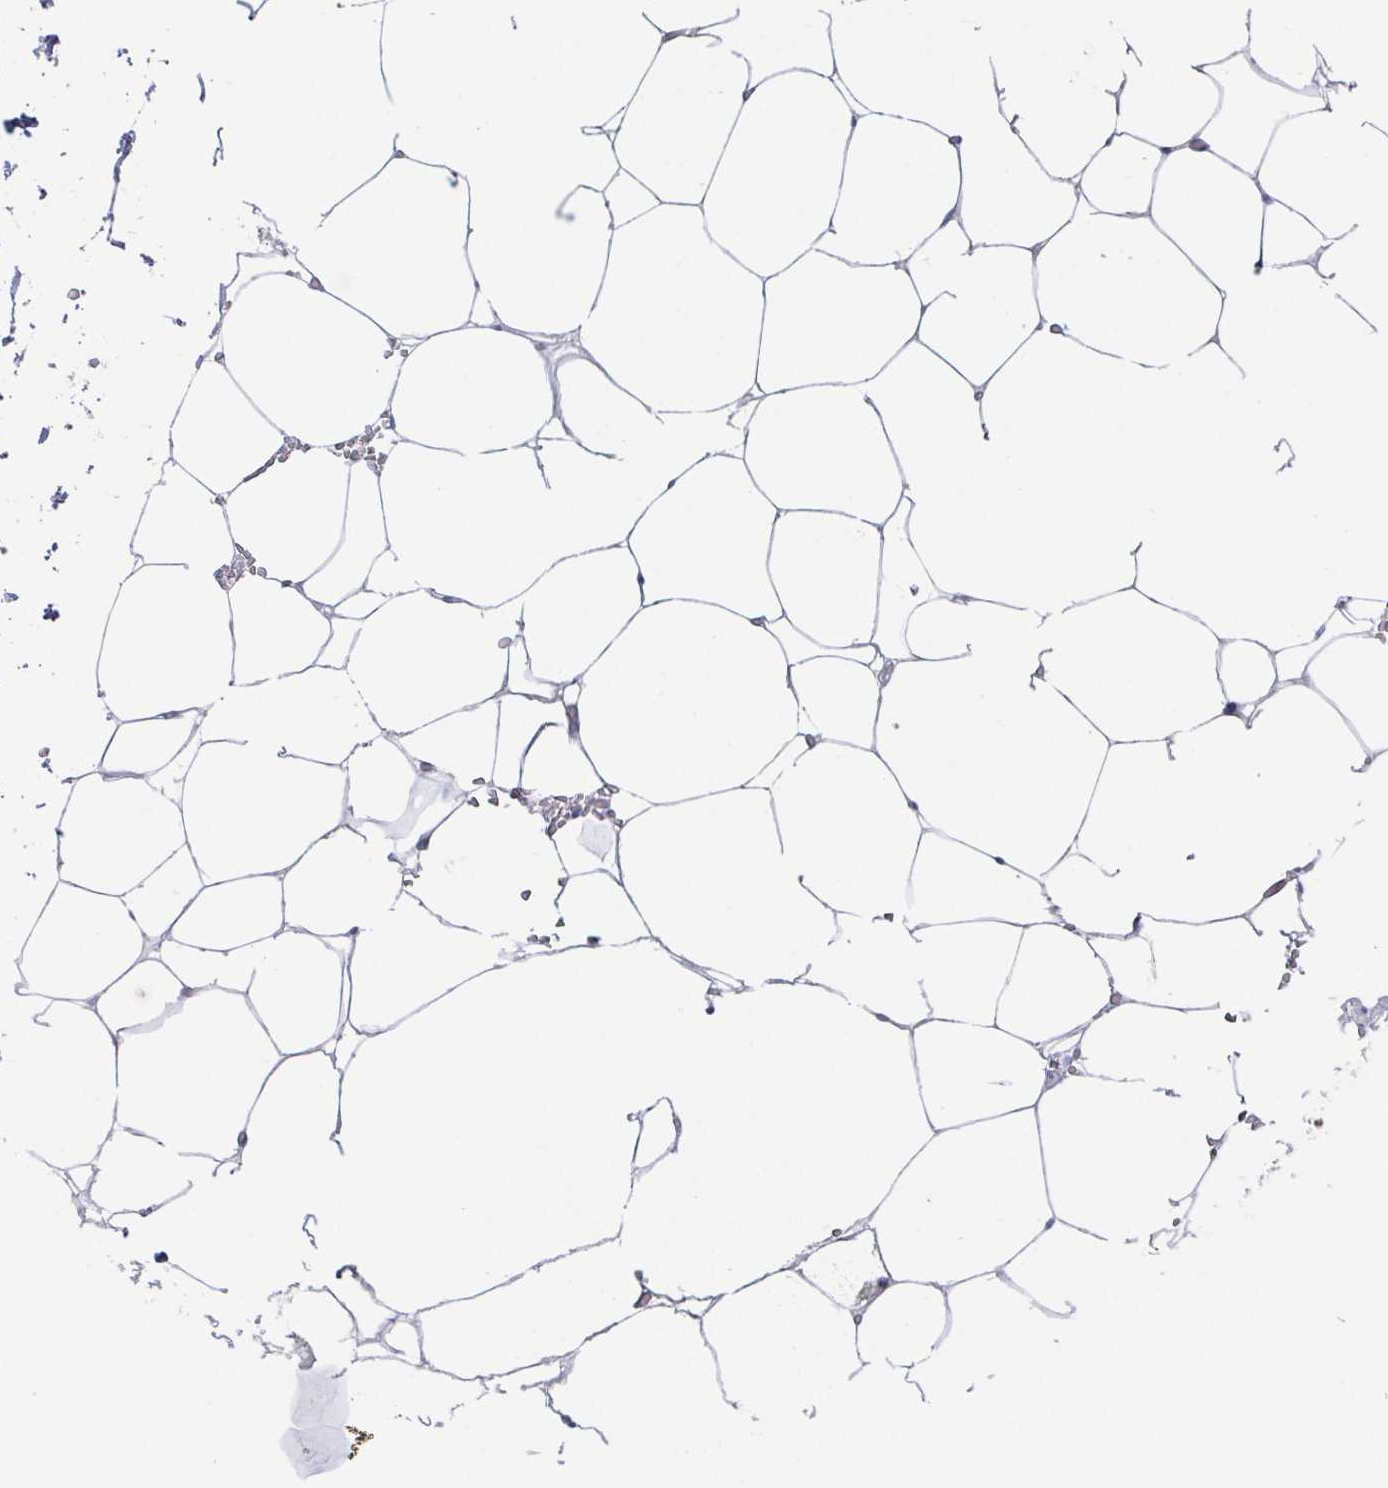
{"staining": {"intensity": "negative", "quantity": "none", "location": "none"}, "tissue": "adipose tissue", "cell_type": "Adipocytes", "image_type": "normal", "snomed": [{"axis": "morphology", "description": "Normal tissue, NOS"}, {"axis": "topography", "description": "Adipose tissue"}, {"axis": "topography", "description": "Vascular tissue"}, {"axis": "topography", "description": "Rectum"}, {"axis": "topography", "description": "Peripheral nerve tissue"}], "caption": "High power microscopy micrograph of an IHC photomicrograph of benign adipose tissue, revealing no significant staining in adipocytes.", "gene": "HTR2A", "patient": {"sex": "female", "age": 69}}